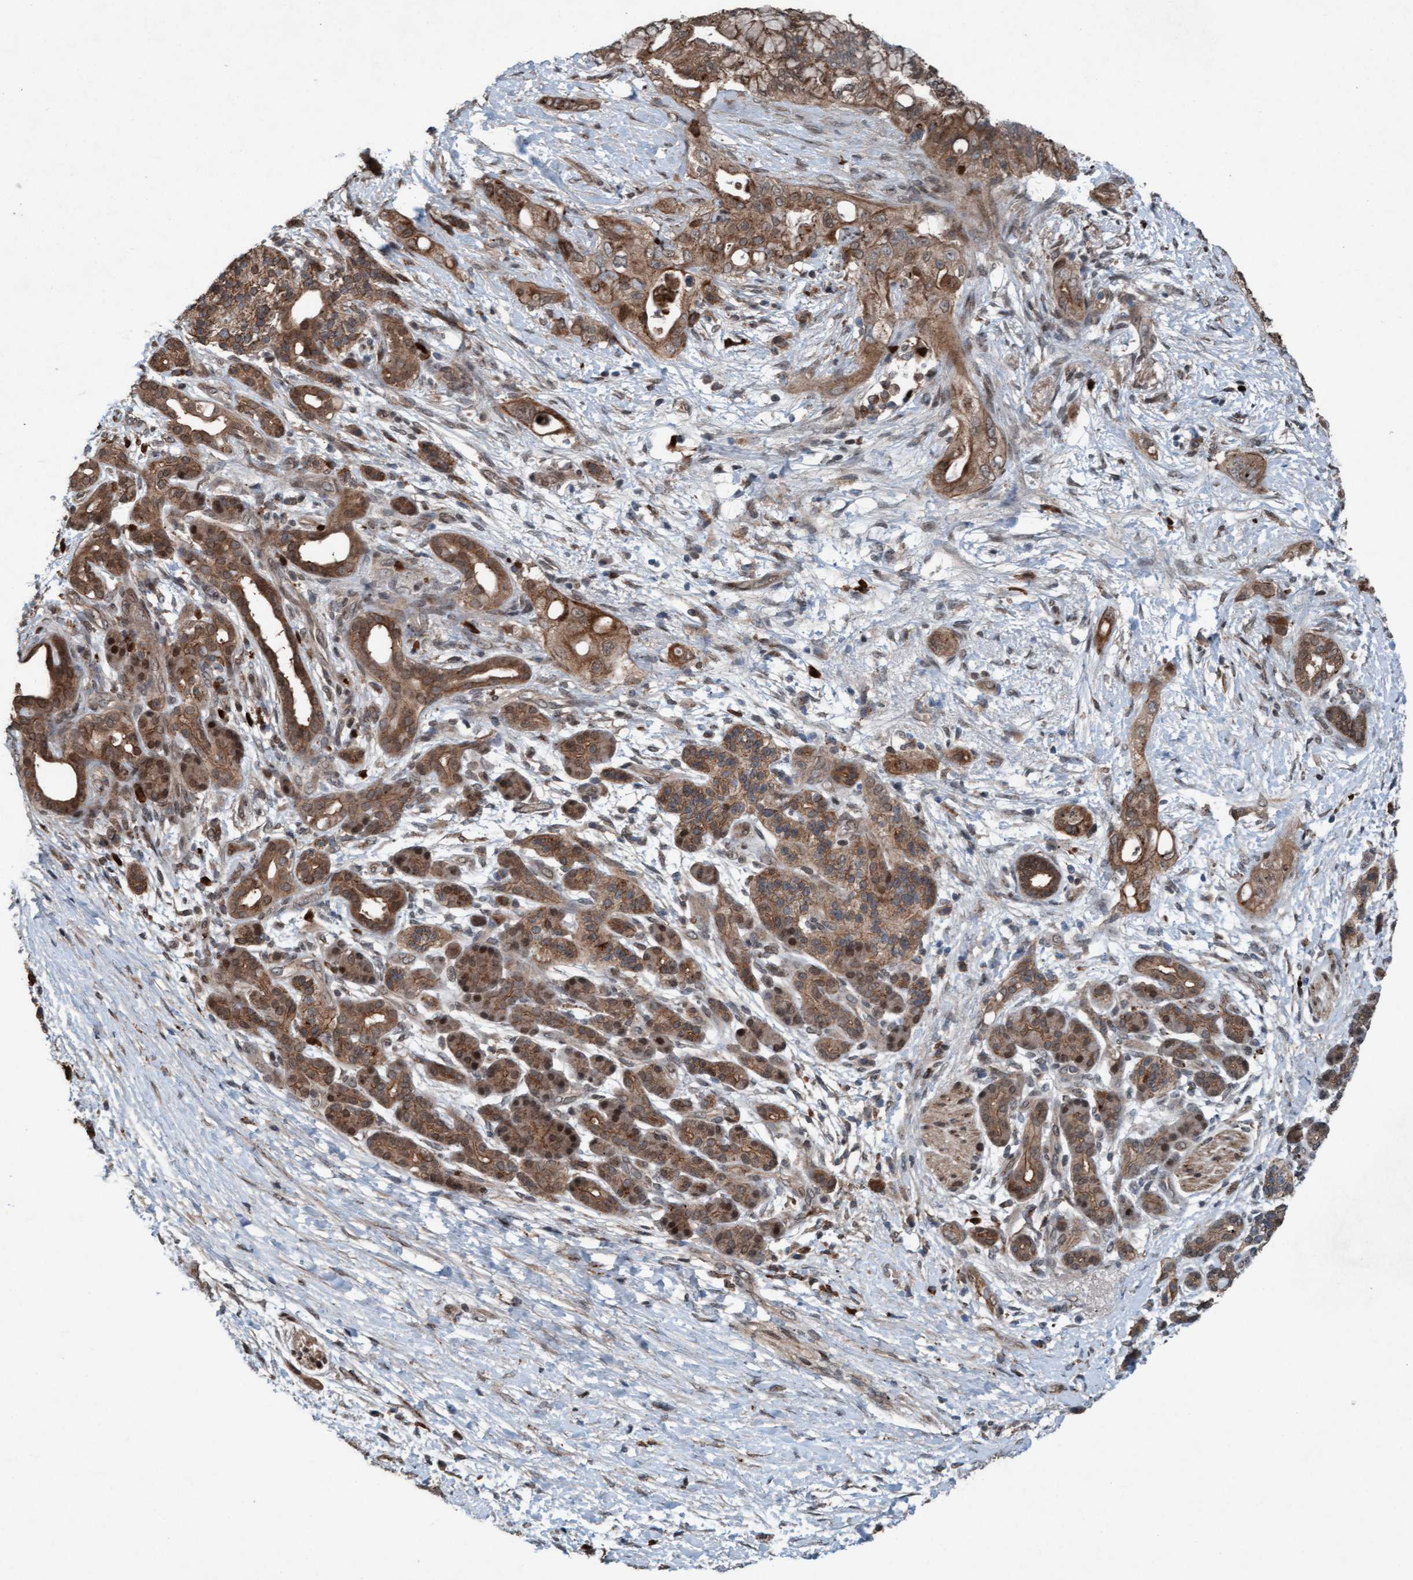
{"staining": {"intensity": "weak", "quantity": ">75%", "location": "cytoplasmic/membranous"}, "tissue": "pancreatic cancer", "cell_type": "Tumor cells", "image_type": "cancer", "snomed": [{"axis": "morphology", "description": "Adenocarcinoma, NOS"}, {"axis": "topography", "description": "Pancreas"}], "caption": "Protein staining exhibits weak cytoplasmic/membranous expression in about >75% of tumor cells in pancreatic cancer (adenocarcinoma).", "gene": "PLXNB2", "patient": {"sex": "male", "age": 59}}